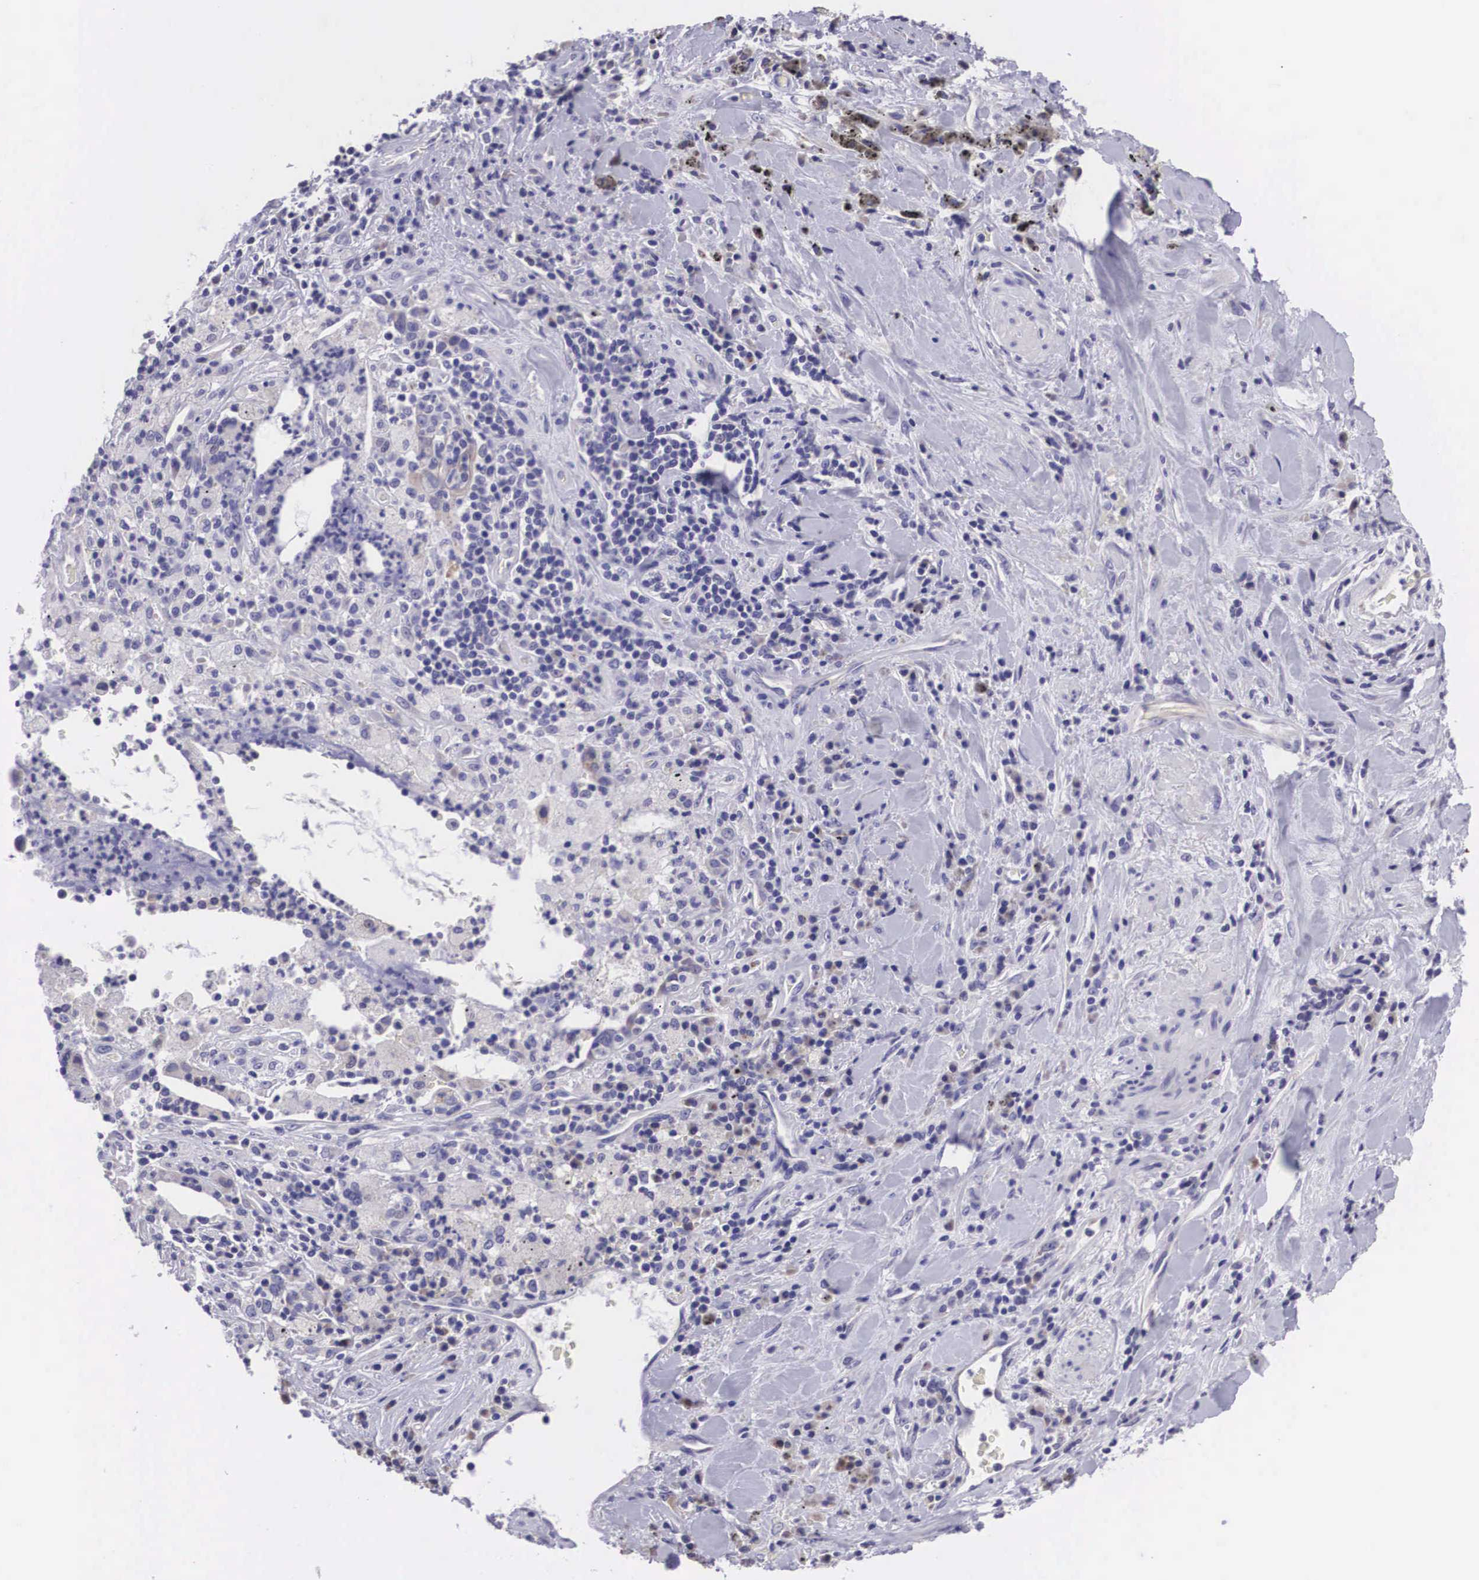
{"staining": {"intensity": "negative", "quantity": "none", "location": "none"}, "tissue": "lung cancer", "cell_type": "Tumor cells", "image_type": "cancer", "snomed": [{"axis": "morphology", "description": "Squamous cell carcinoma, NOS"}, {"axis": "topography", "description": "Lung"}], "caption": "Micrograph shows no significant protein positivity in tumor cells of squamous cell carcinoma (lung).", "gene": "ARG2", "patient": {"sex": "male", "age": 64}}